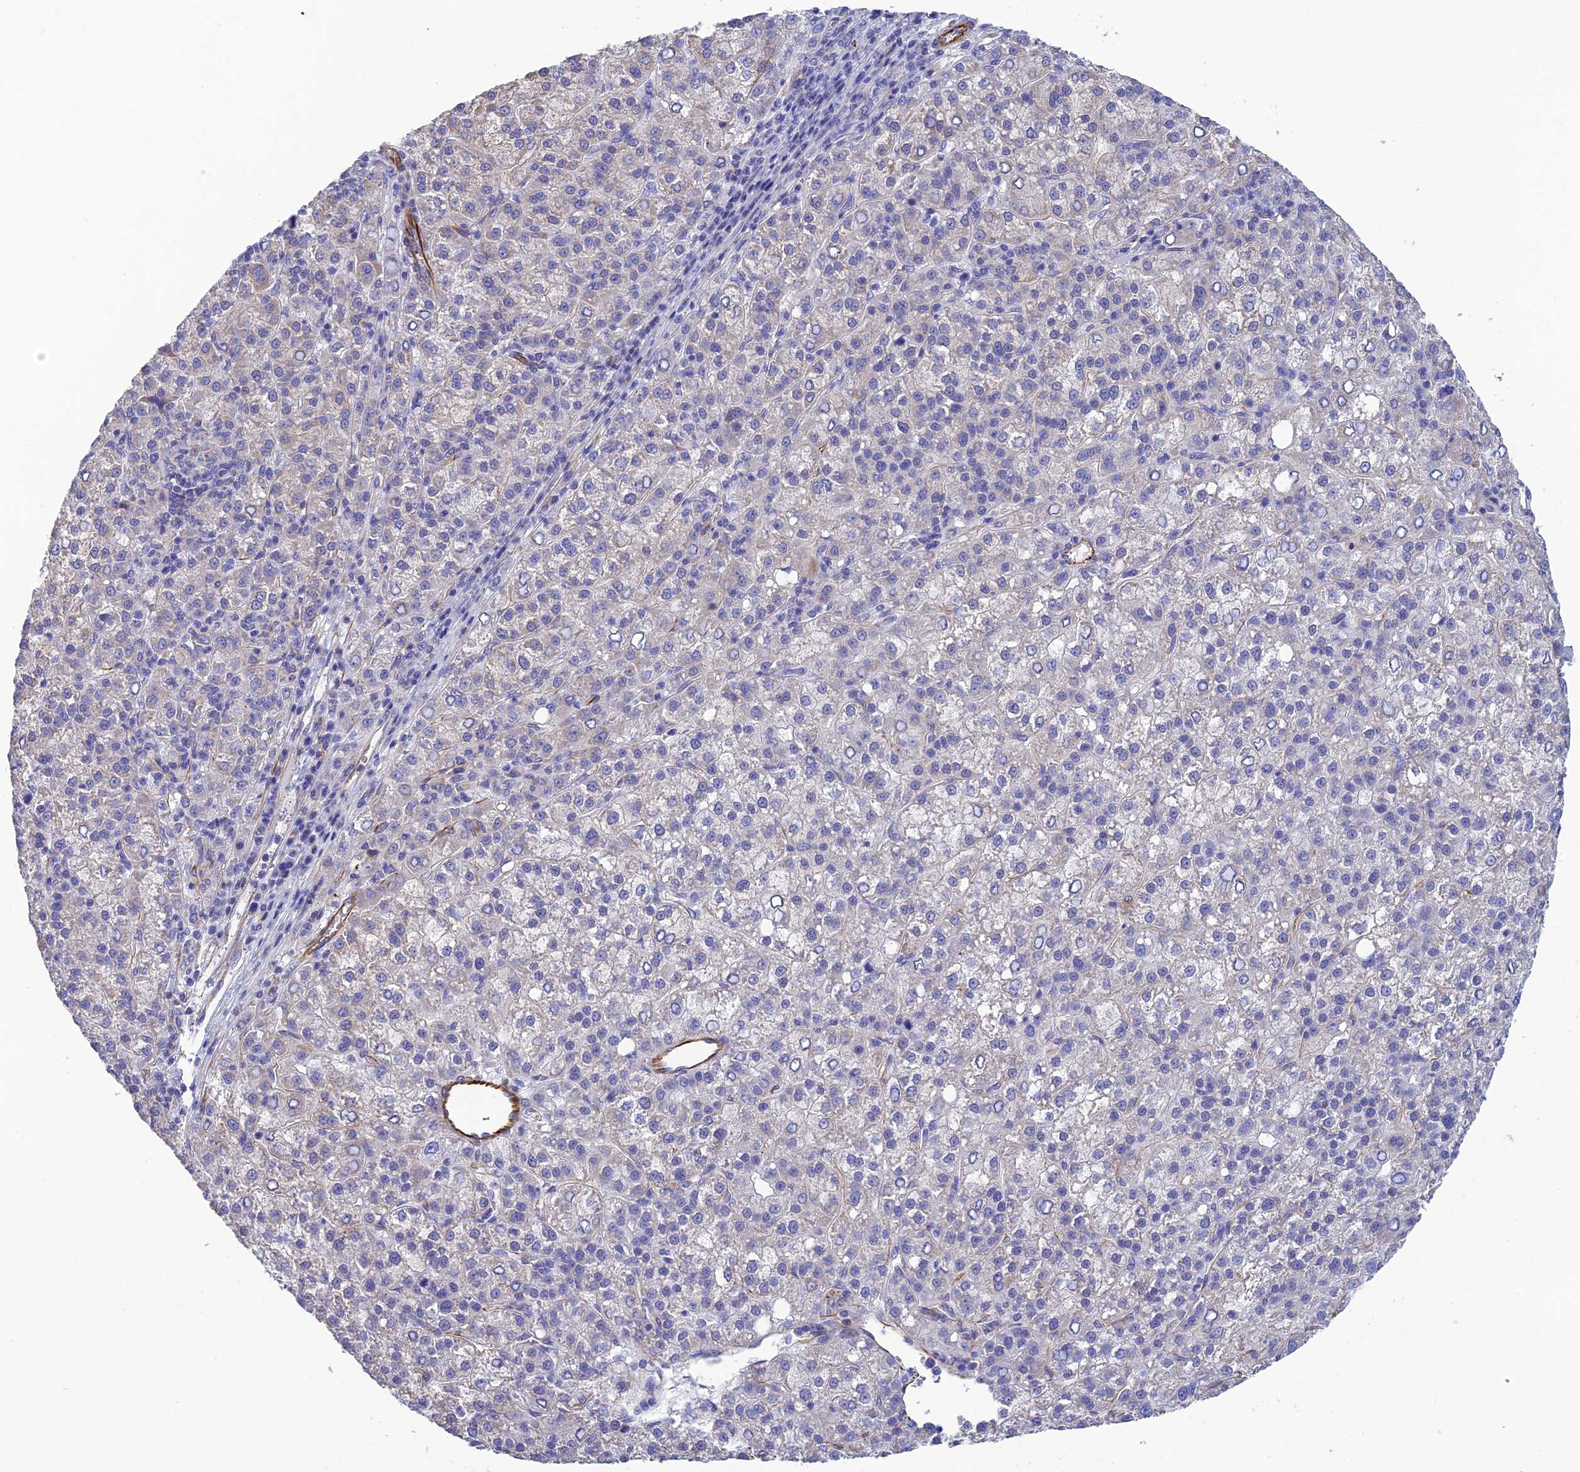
{"staining": {"intensity": "negative", "quantity": "none", "location": "none"}, "tissue": "liver cancer", "cell_type": "Tumor cells", "image_type": "cancer", "snomed": [{"axis": "morphology", "description": "Carcinoma, Hepatocellular, NOS"}, {"axis": "topography", "description": "Liver"}], "caption": "Liver hepatocellular carcinoma stained for a protein using IHC reveals no expression tumor cells.", "gene": "FBXL20", "patient": {"sex": "female", "age": 58}}